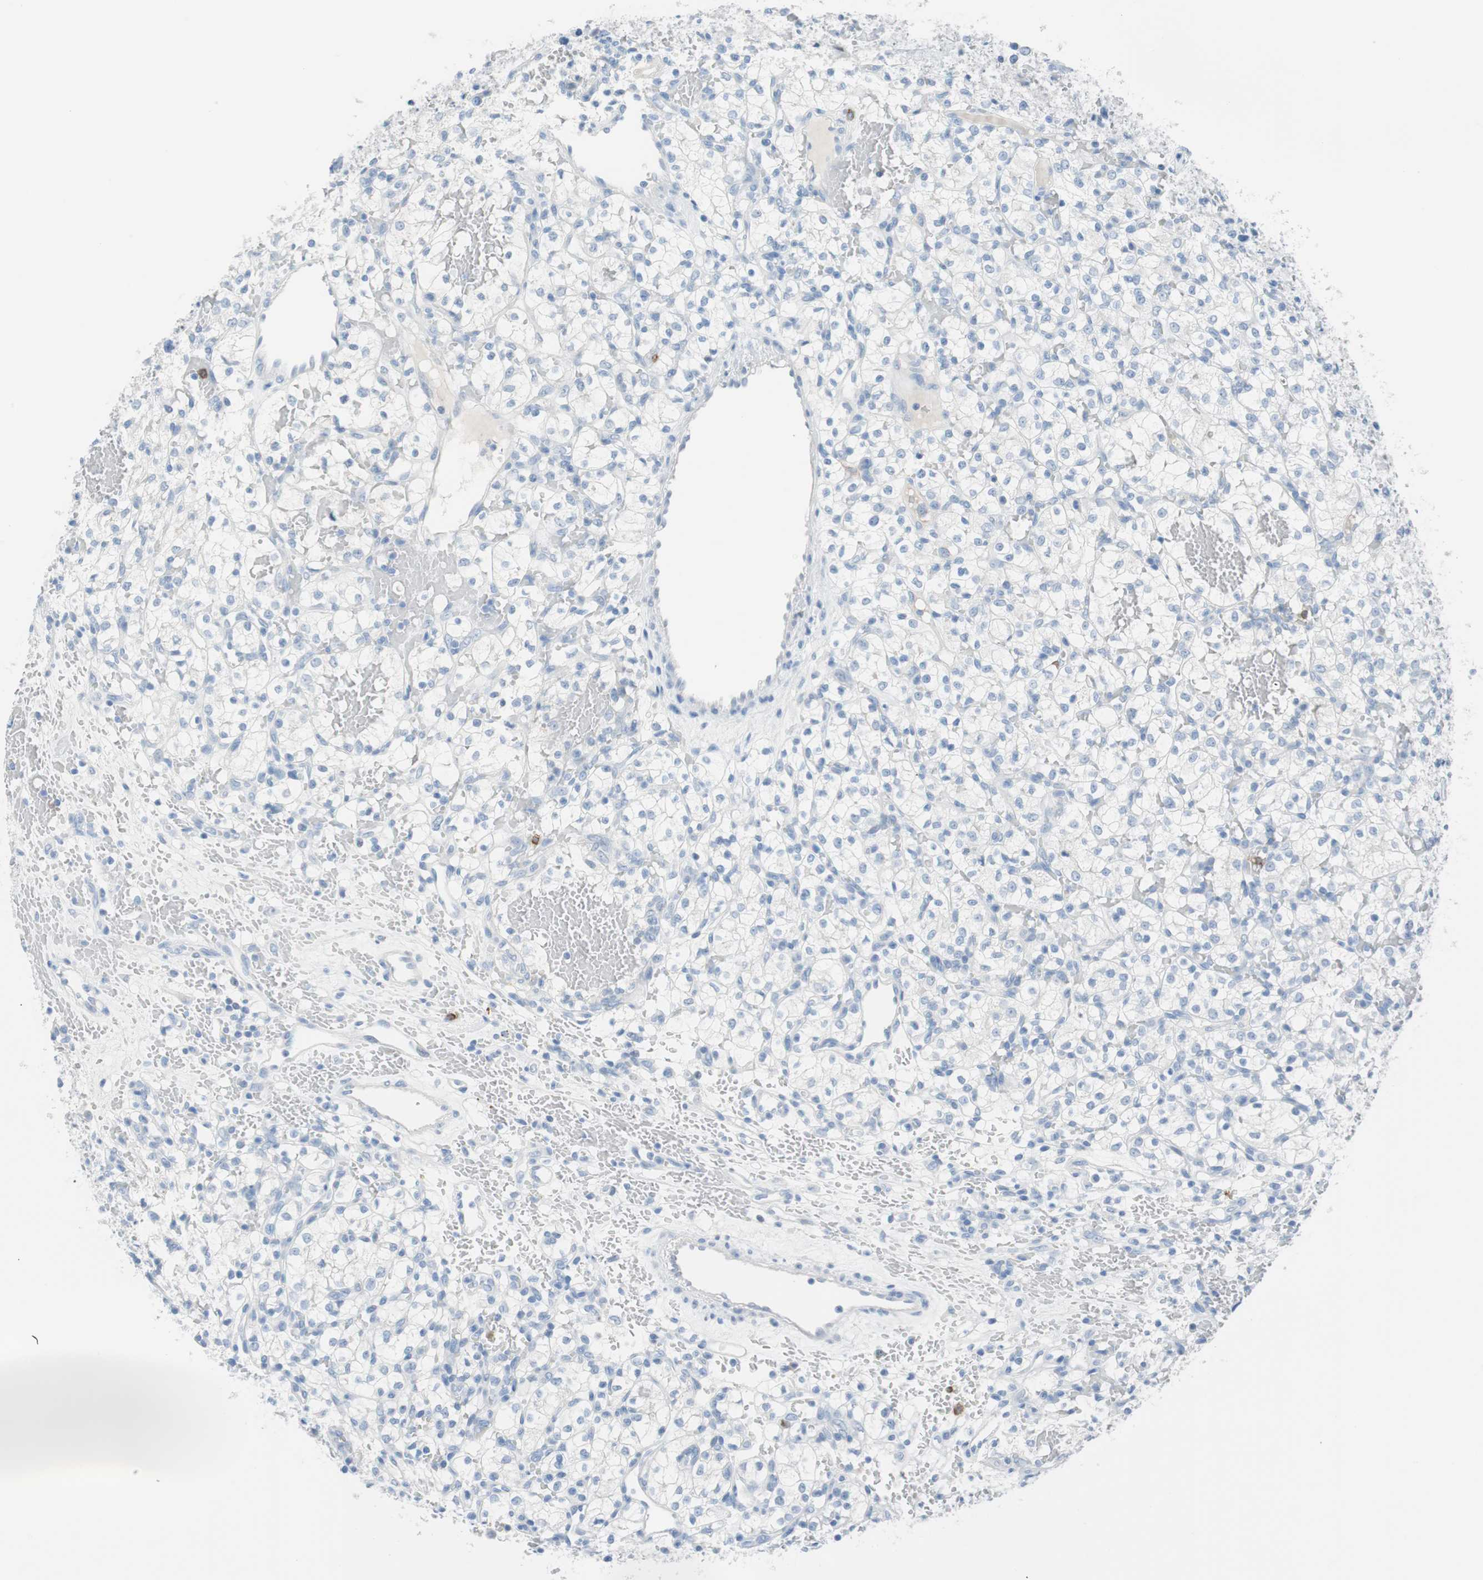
{"staining": {"intensity": "negative", "quantity": "none", "location": "none"}, "tissue": "renal cancer", "cell_type": "Tumor cells", "image_type": "cancer", "snomed": [{"axis": "morphology", "description": "Adenocarcinoma, NOS"}, {"axis": "topography", "description": "Kidney"}], "caption": "Tumor cells show no significant protein positivity in renal cancer.", "gene": "TNFRSF13C", "patient": {"sex": "female", "age": 60}}